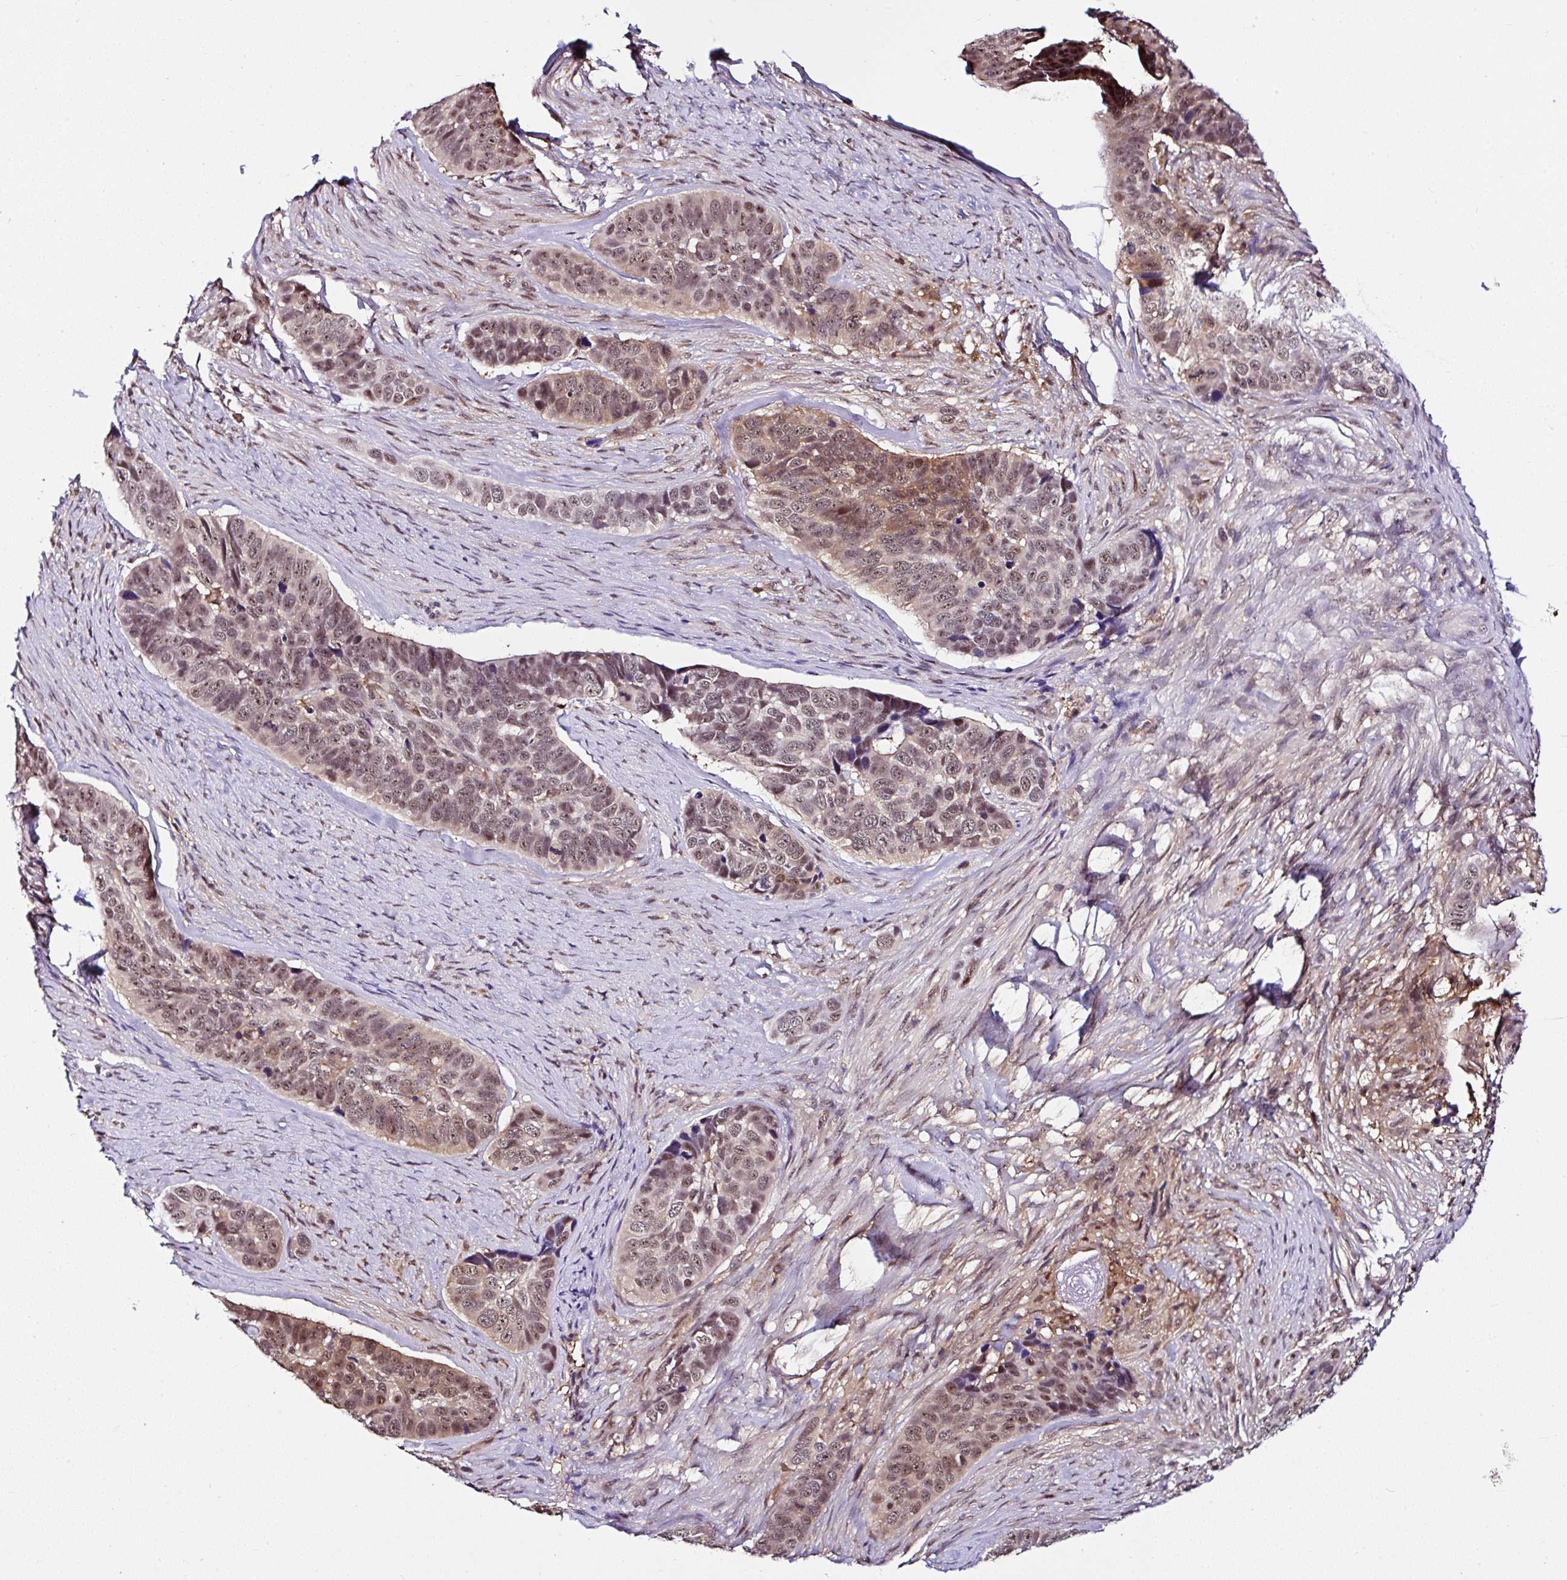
{"staining": {"intensity": "moderate", "quantity": ">75%", "location": "cytoplasmic/membranous,nuclear"}, "tissue": "skin cancer", "cell_type": "Tumor cells", "image_type": "cancer", "snomed": [{"axis": "morphology", "description": "Basal cell carcinoma"}, {"axis": "topography", "description": "Skin"}], "caption": "The histopathology image displays immunohistochemical staining of skin cancer (basal cell carcinoma). There is moderate cytoplasmic/membranous and nuclear expression is seen in approximately >75% of tumor cells.", "gene": "PIN4", "patient": {"sex": "female", "age": 82}}